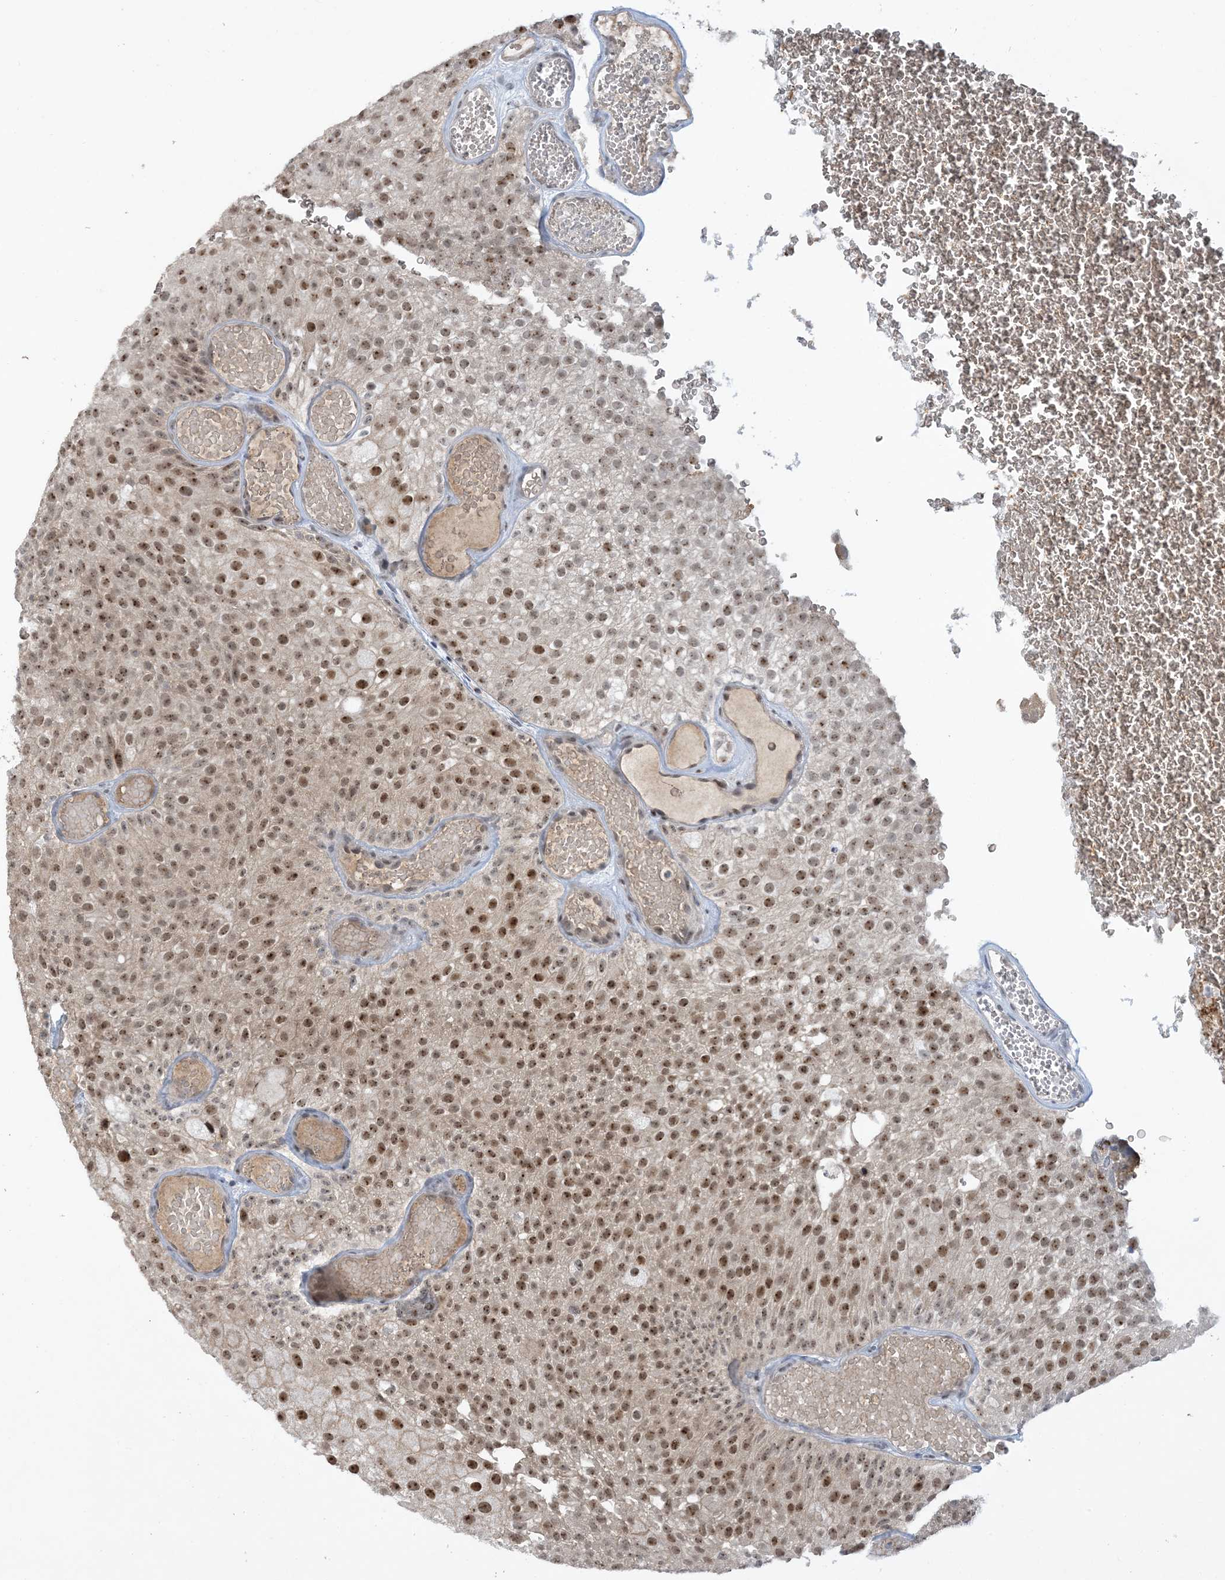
{"staining": {"intensity": "moderate", "quantity": ">75%", "location": "nuclear"}, "tissue": "urothelial cancer", "cell_type": "Tumor cells", "image_type": "cancer", "snomed": [{"axis": "morphology", "description": "Urothelial carcinoma, Low grade"}, {"axis": "topography", "description": "Urinary bladder"}], "caption": "This histopathology image displays immunohistochemistry (IHC) staining of human urothelial carcinoma (low-grade), with medium moderate nuclear positivity in about >75% of tumor cells.", "gene": "UBE2E1", "patient": {"sex": "male", "age": 78}}